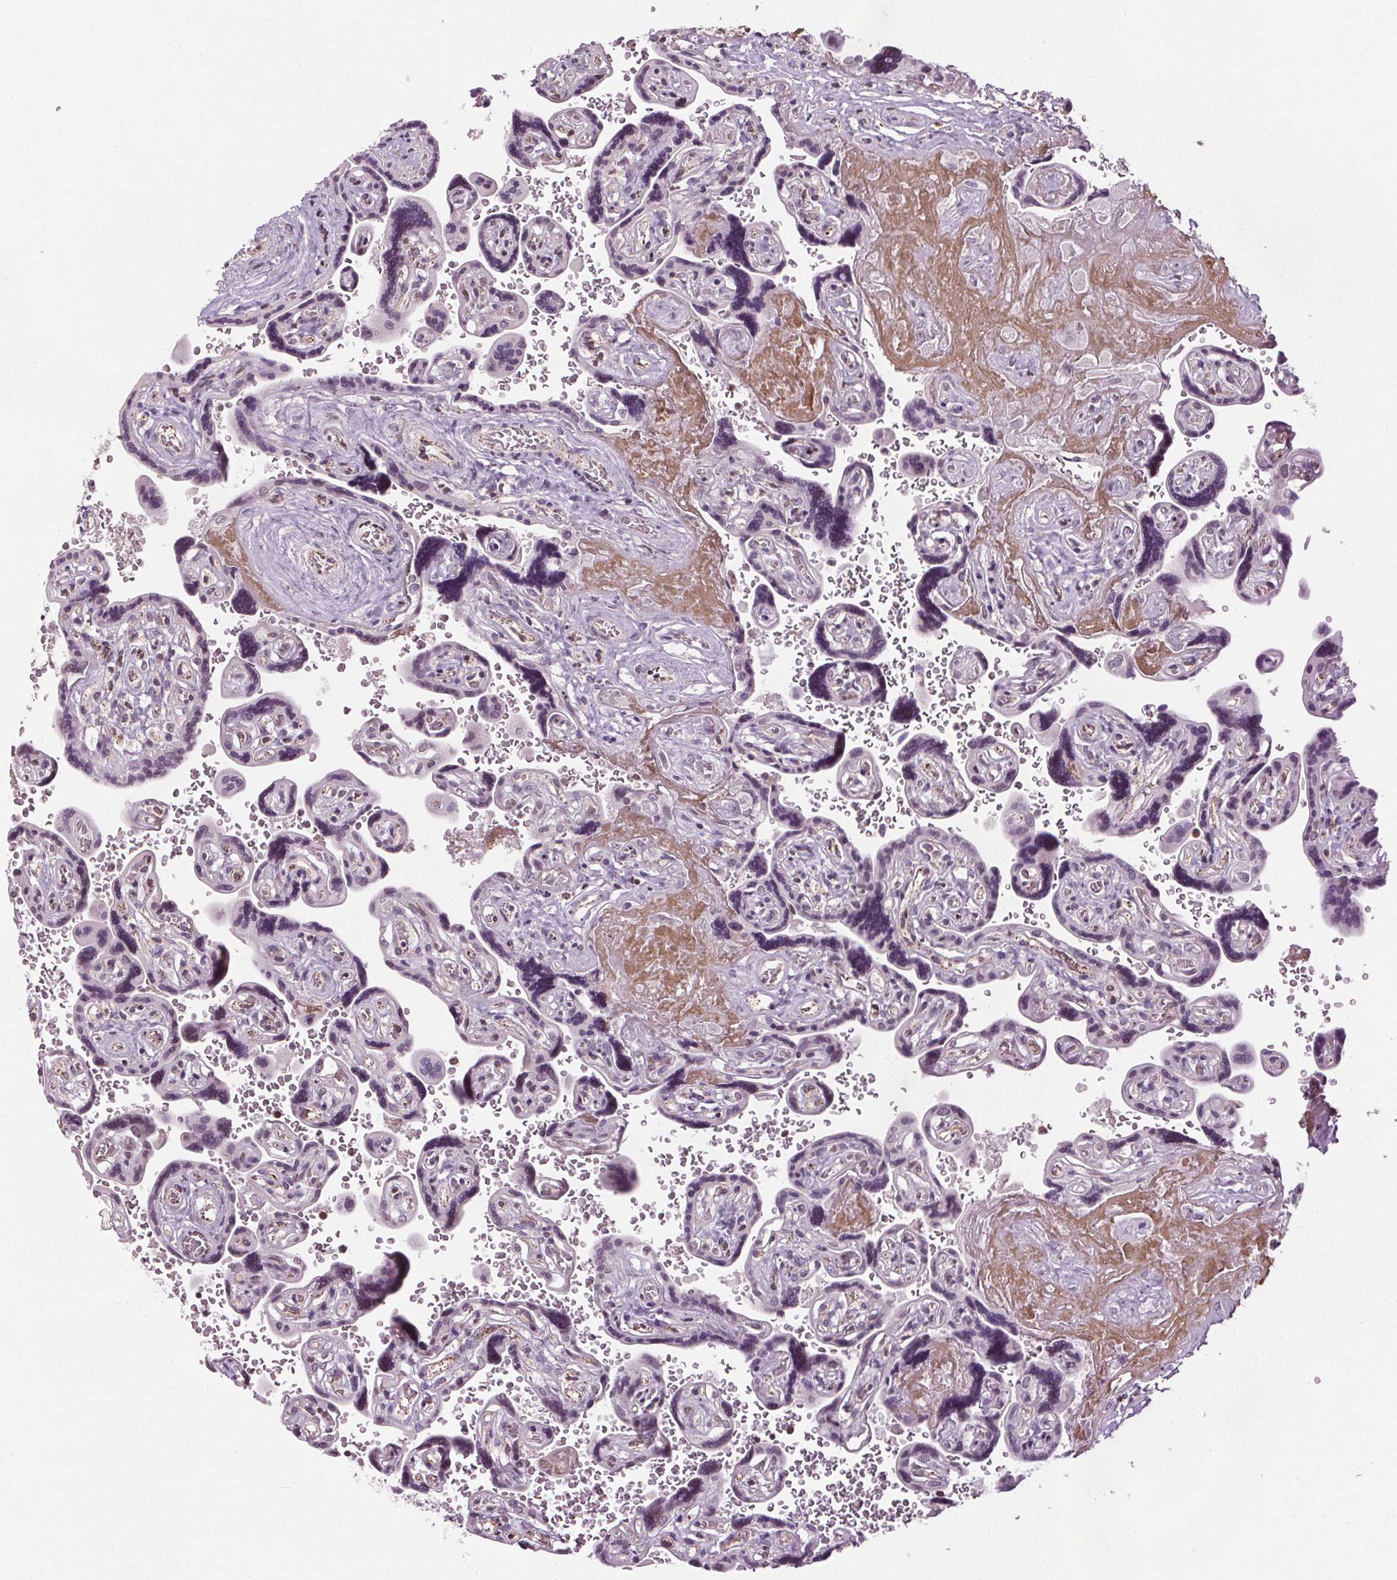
{"staining": {"intensity": "moderate", "quantity": "<25%", "location": "cytoplasmic/membranous"}, "tissue": "placenta", "cell_type": "Decidual cells", "image_type": "normal", "snomed": [{"axis": "morphology", "description": "Normal tissue, NOS"}, {"axis": "topography", "description": "Placenta"}], "caption": "The immunohistochemical stain shows moderate cytoplasmic/membranous expression in decidual cells of normal placenta.", "gene": "LFNG", "patient": {"sex": "female", "age": 32}}